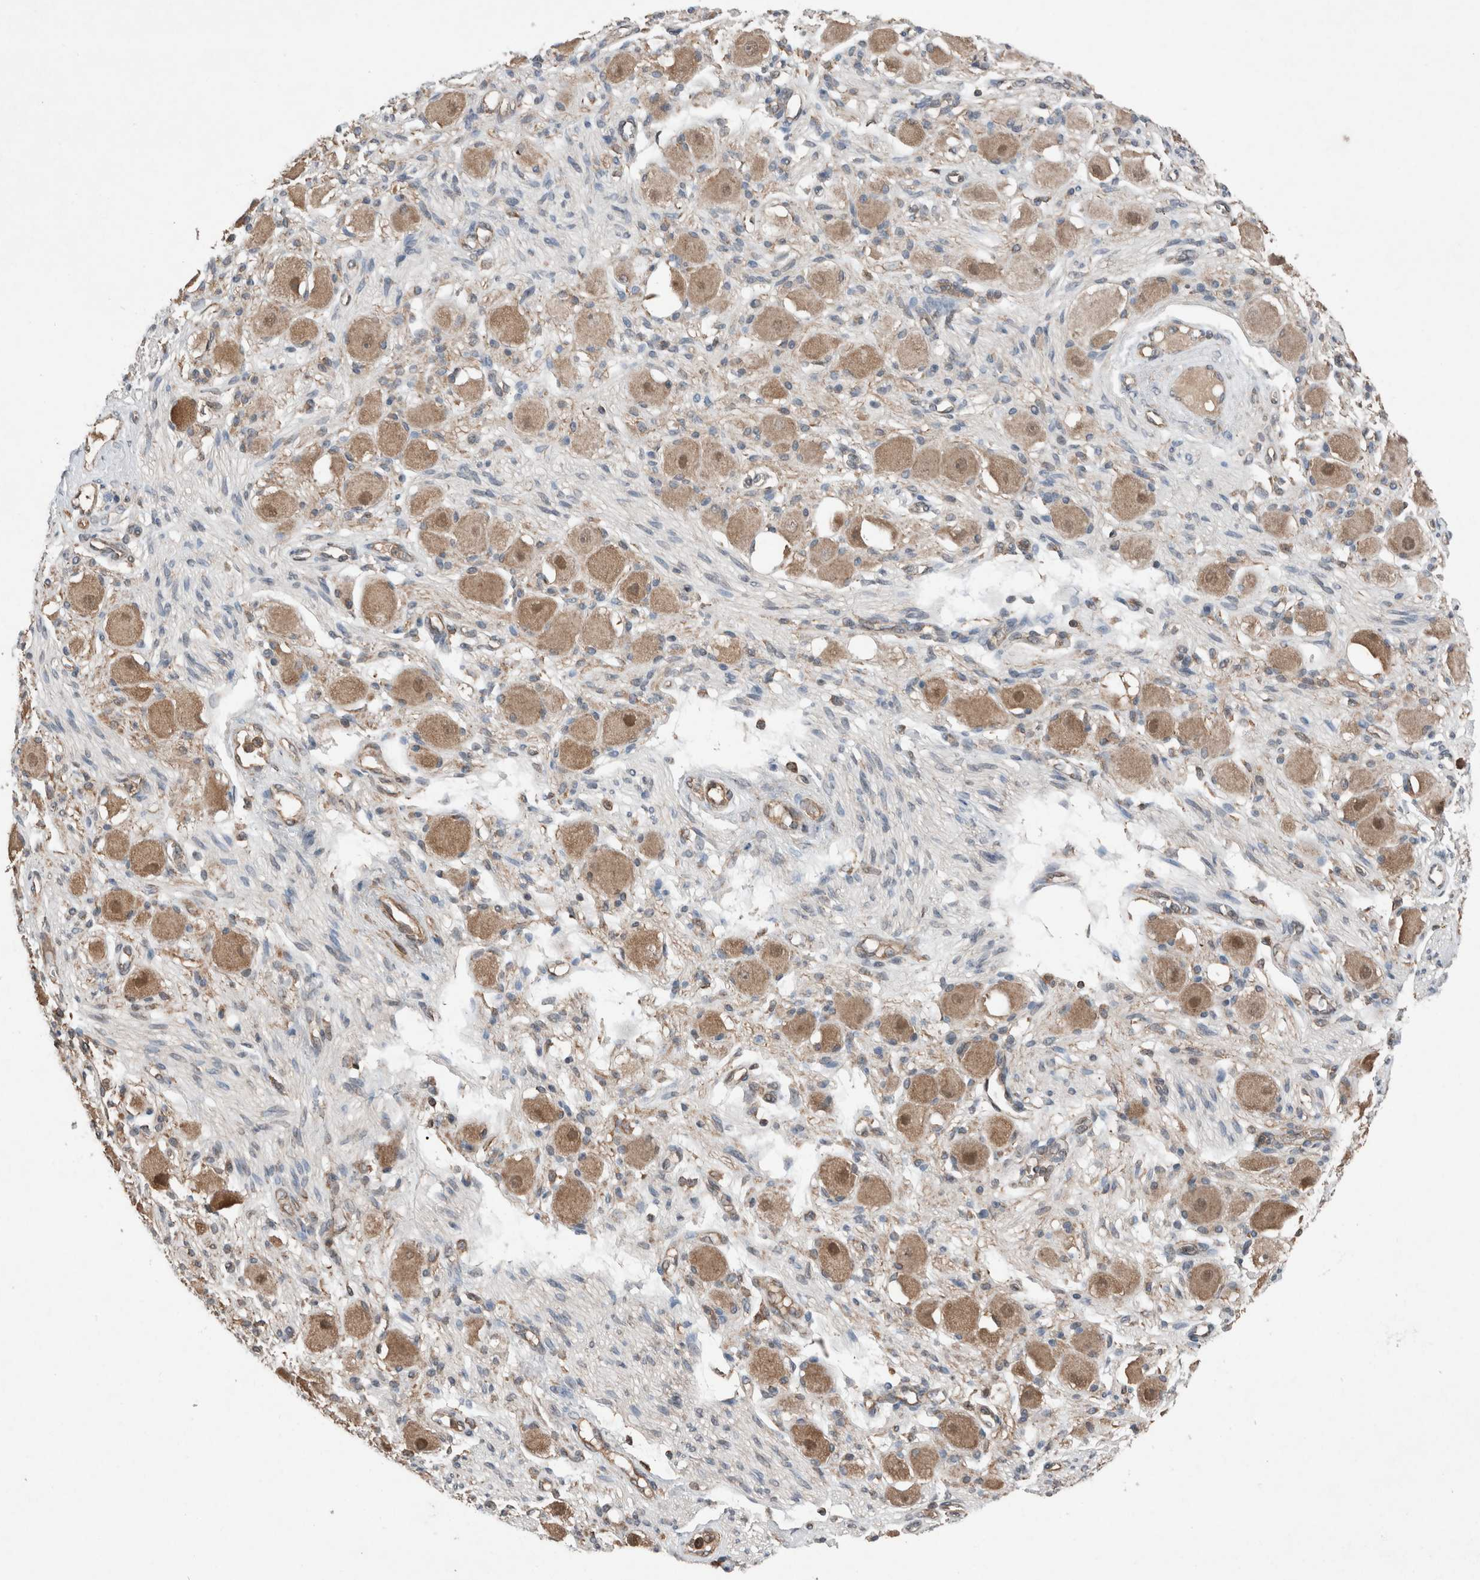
{"staining": {"intensity": "moderate", "quantity": "25%-75%", "location": "cytoplasmic/membranous"}, "tissue": "adipose tissue", "cell_type": "Adipocytes", "image_type": "normal", "snomed": [{"axis": "morphology", "description": "Normal tissue, NOS"}, {"axis": "topography", "description": "Kidney"}, {"axis": "topography", "description": "Peripheral nerve tissue"}], "caption": "Immunohistochemistry (IHC) photomicrograph of benign adipose tissue: adipose tissue stained using IHC displays medium levels of moderate protein expression localized specifically in the cytoplasmic/membranous of adipocytes, appearing as a cytoplasmic/membranous brown color.", "gene": "KLK14", "patient": {"sex": "male", "age": 7}}